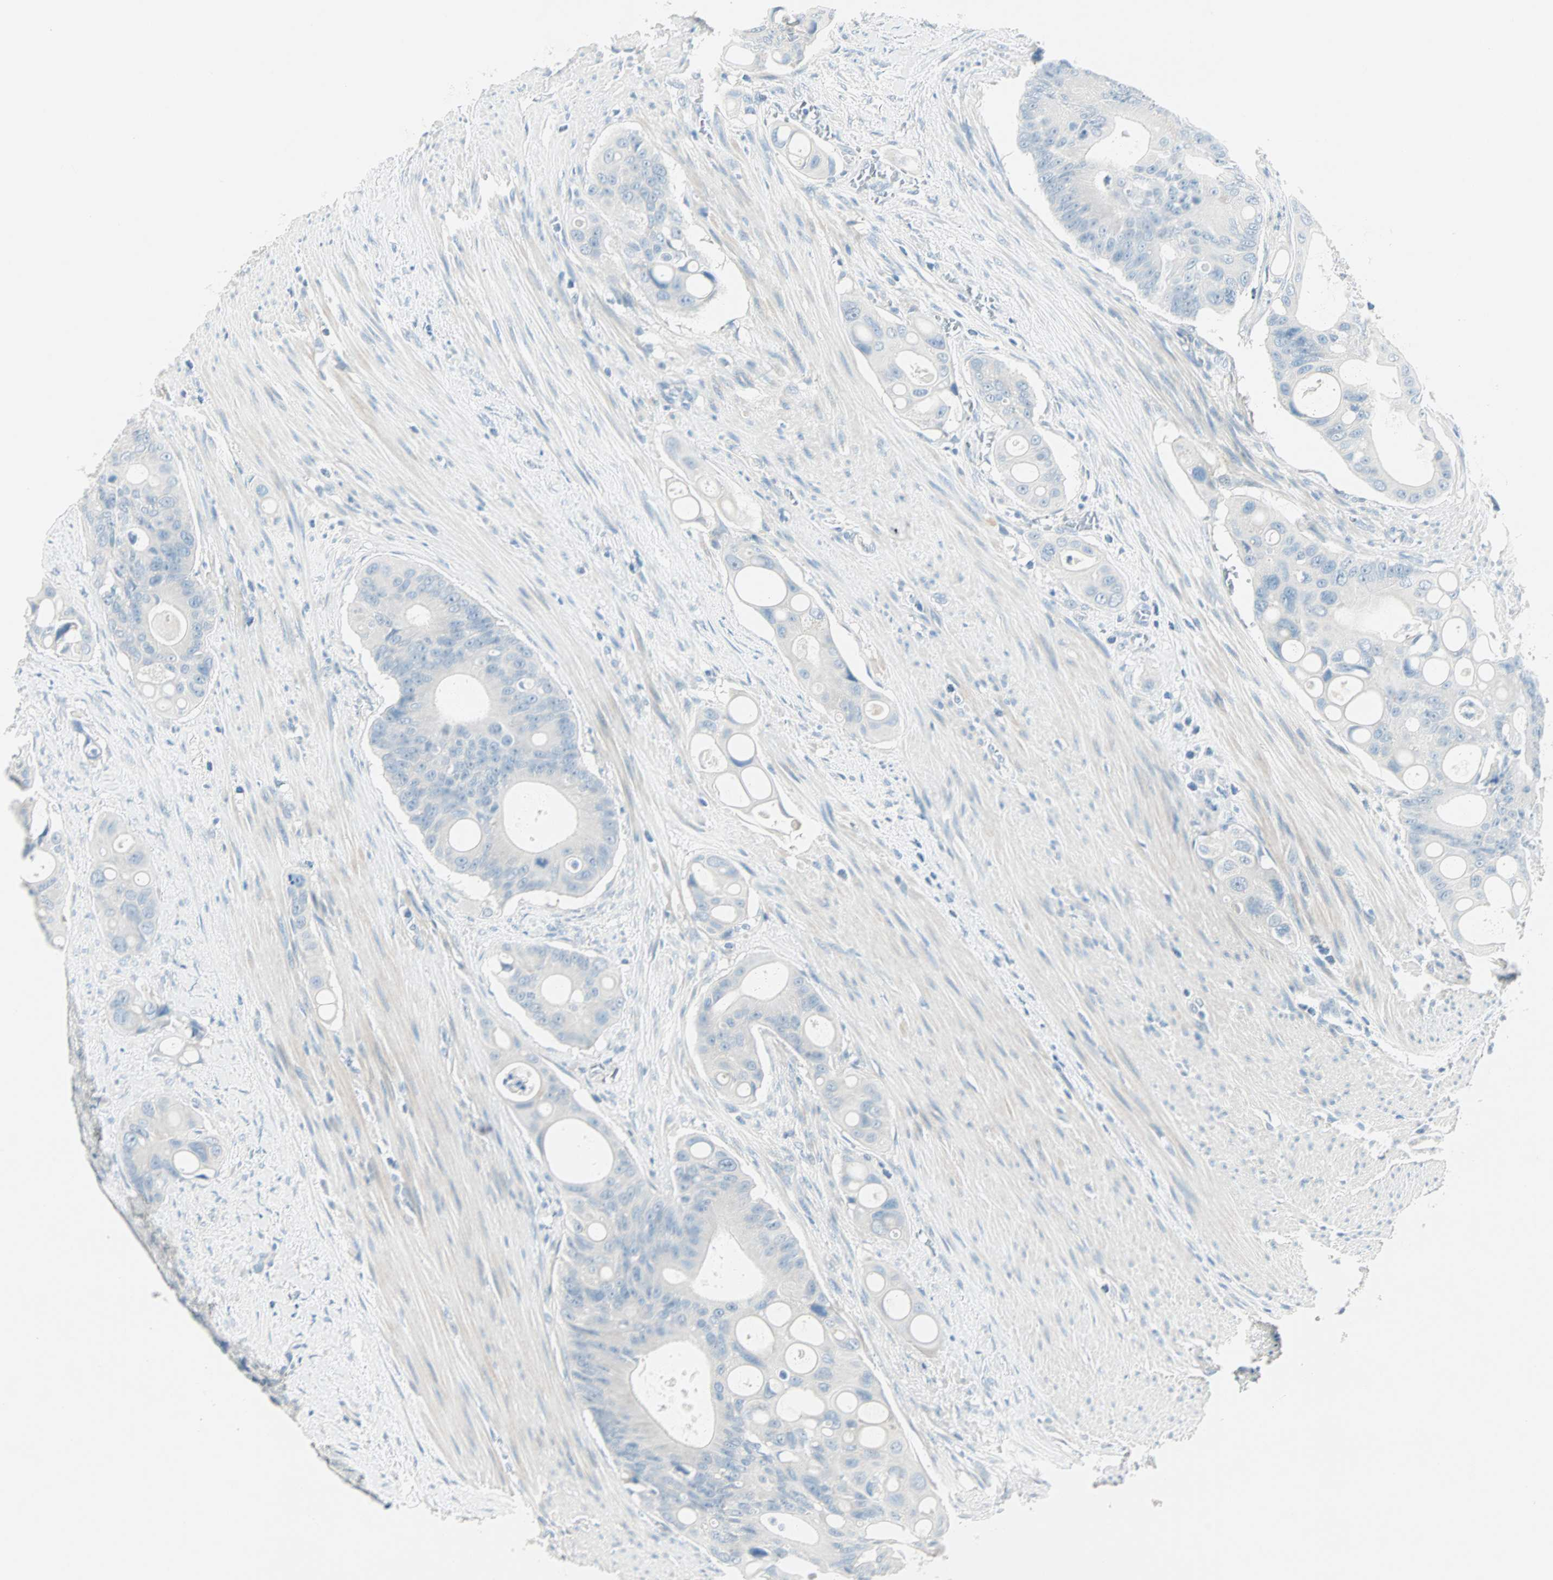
{"staining": {"intensity": "negative", "quantity": "none", "location": "none"}, "tissue": "colorectal cancer", "cell_type": "Tumor cells", "image_type": "cancer", "snomed": [{"axis": "morphology", "description": "Adenocarcinoma, NOS"}, {"axis": "topography", "description": "Colon"}], "caption": "High magnification brightfield microscopy of colorectal cancer stained with DAB (brown) and counterstained with hematoxylin (blue): tumor cells show no significant expression.", "gene": "SULT1C2", "patient": {"sex": "female", "age": 57}}